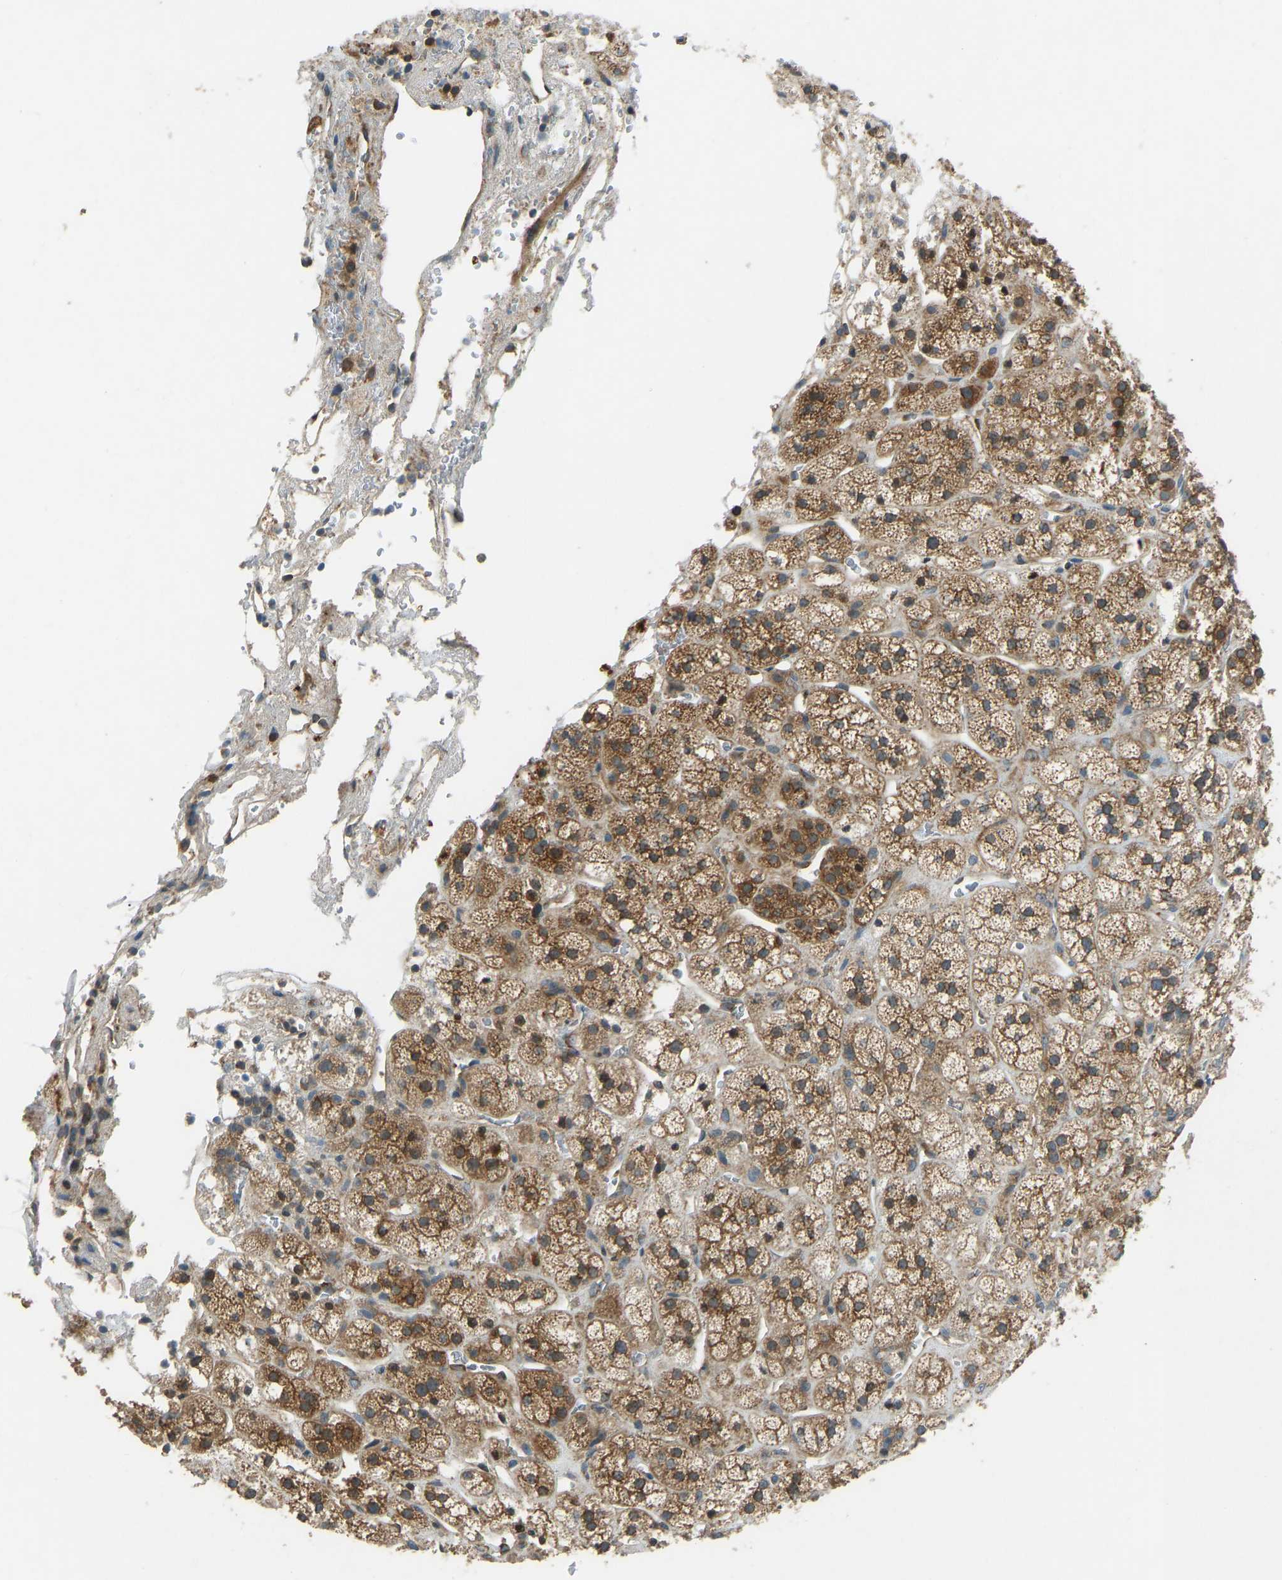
{"staining": {"intensity": "moderate", "quantity": ">75%", "location": "cytoplasmic/membranous"}, "tissue": "adrenal gland", "cell_type": "Glandular cells", "image_type": "normal", "snomed": [{"axis": "morphology", "description": "Normal tissue, NOS"}, {"axis": "topography", "description": "Adrenal gland"}], "caption": "Protein staining reveals moderate cytoplasmic/membranous staining in about >75% of glandular cells in unremarkable adrenal gland. (brown staining indicates protein expression, while blue staining denotes nuclei).", "gene": "STAU2", "patient": {"sex": "male", "age": 56}}